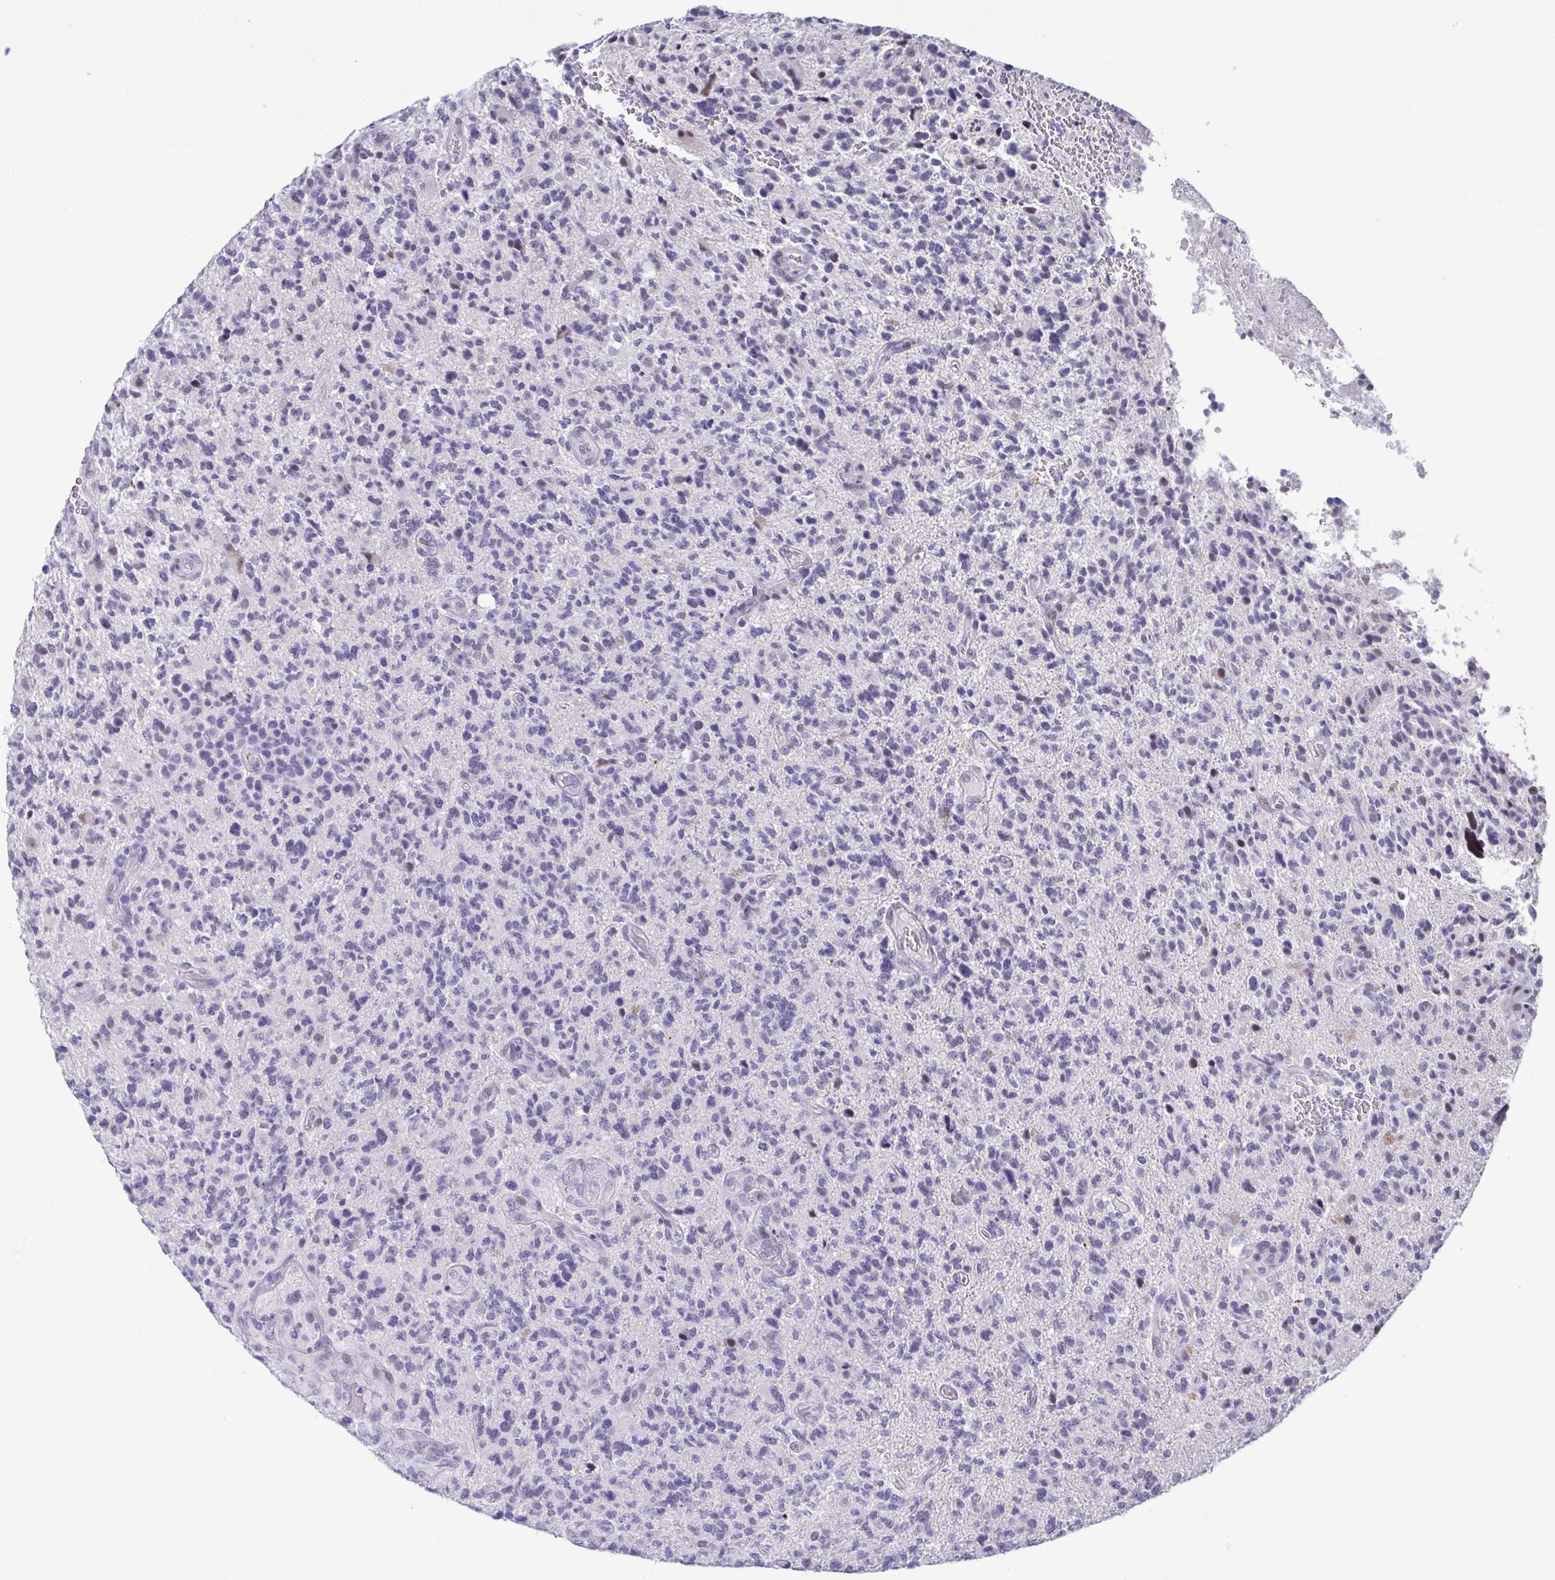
{"staining": {"intensity": "negative", "quantity": "none", "location": "none"}, "tissue": "glioma", "cell_type": "Tumor cells", "image_type": "cancer", "snomed": [{"axis": "morphology", "description": "Glioma, malignant, High grade"}, {"axis": "topography", "description": "Brain"}], "caption": "Photomicrograph shows no significant protein expression in tumor cells of glioma.", "gene": "PERM1", "patient": {"sex": "female", "age": 71}}